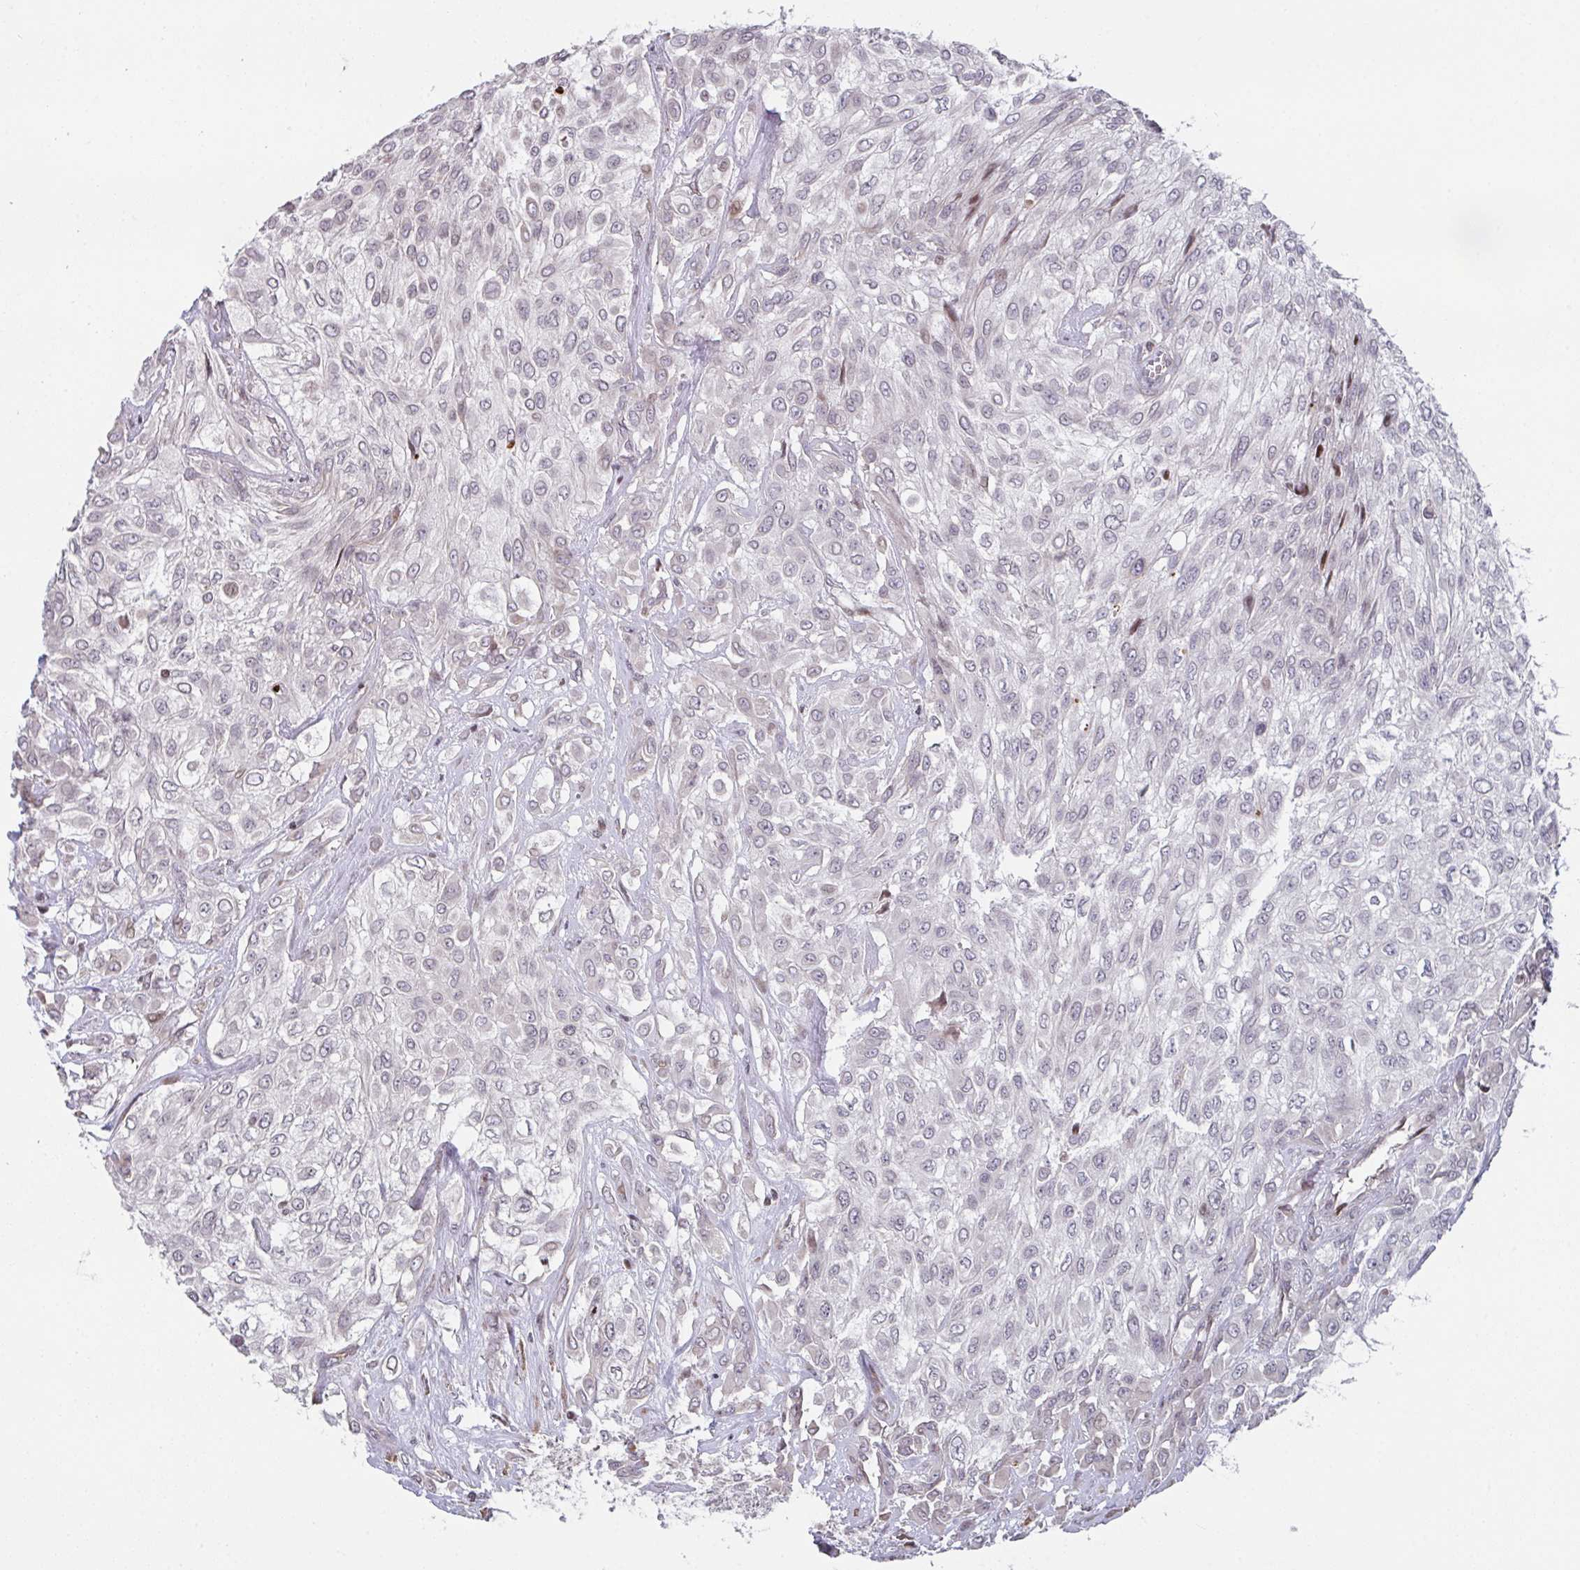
{"staining": {"intensity": "negative", "quantity": "none", "location": "none"}, "tissue": "urothelial cancer", "cell_type": "Tumor cells", "image_type": "cancer", "snomed": [{"axis": "morphology", "description": "Urothelial carcinoma, High grade"}, {"axis": "topography", "description": "Urinary bladder"}], "caption": "The immunohistochemistry (IHC) histopathology image has no significant staining in tumor cells of urothelial cancer tissue.", "gene": "PCDHB8", "patient": {"sex": "male", "age": 57}}